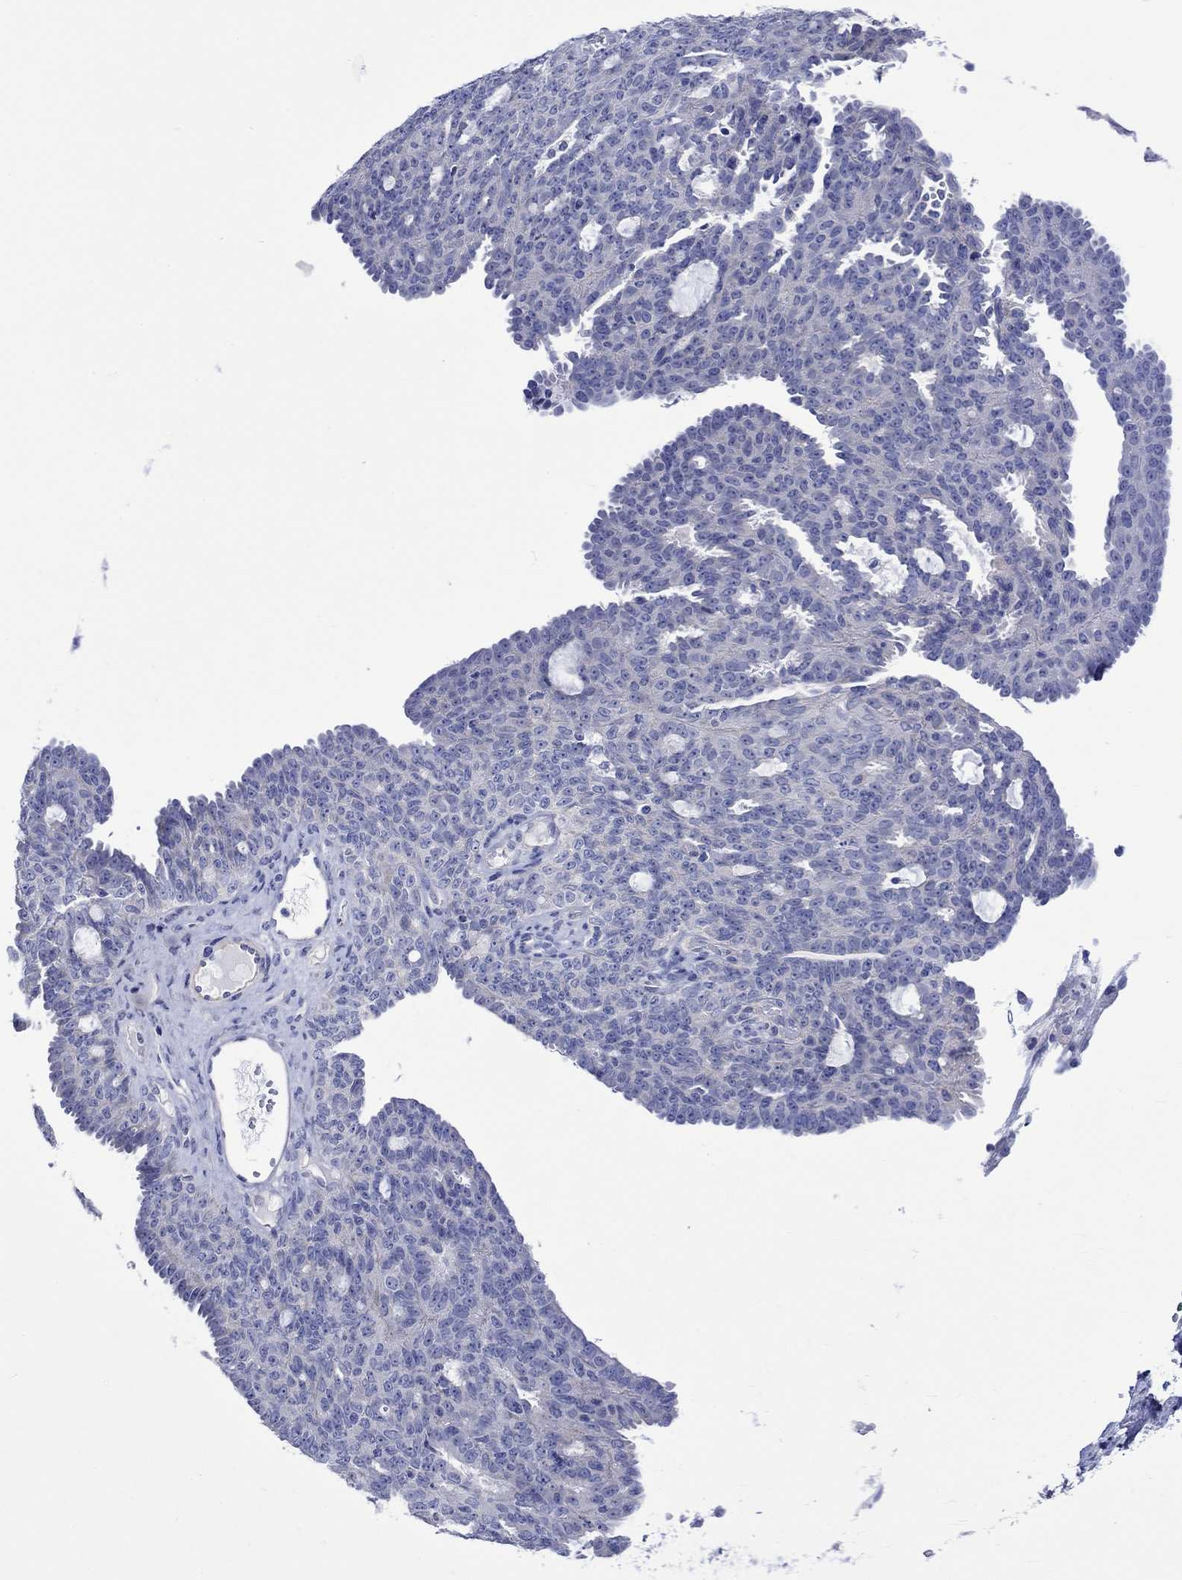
{"staining": {"intensity": "negative", "quantity": "none", "location": "none"}, "tissue": "ovarian cancer", "cell_type": "Tumor cells", "image_type": "cancer", "snomed": [{"axis": "morphology", "description": "Cystadenocarcinoma, serous, NOS"}, {"axis": "topography", "description": "Ovary"}], "caption": "The micrograph reveals no staining of tumor cells in ovarian cancer (serous cystadenocarcinoma).", "gene": "HARBI1", "patient": {"sex": "female", "age": 71}}